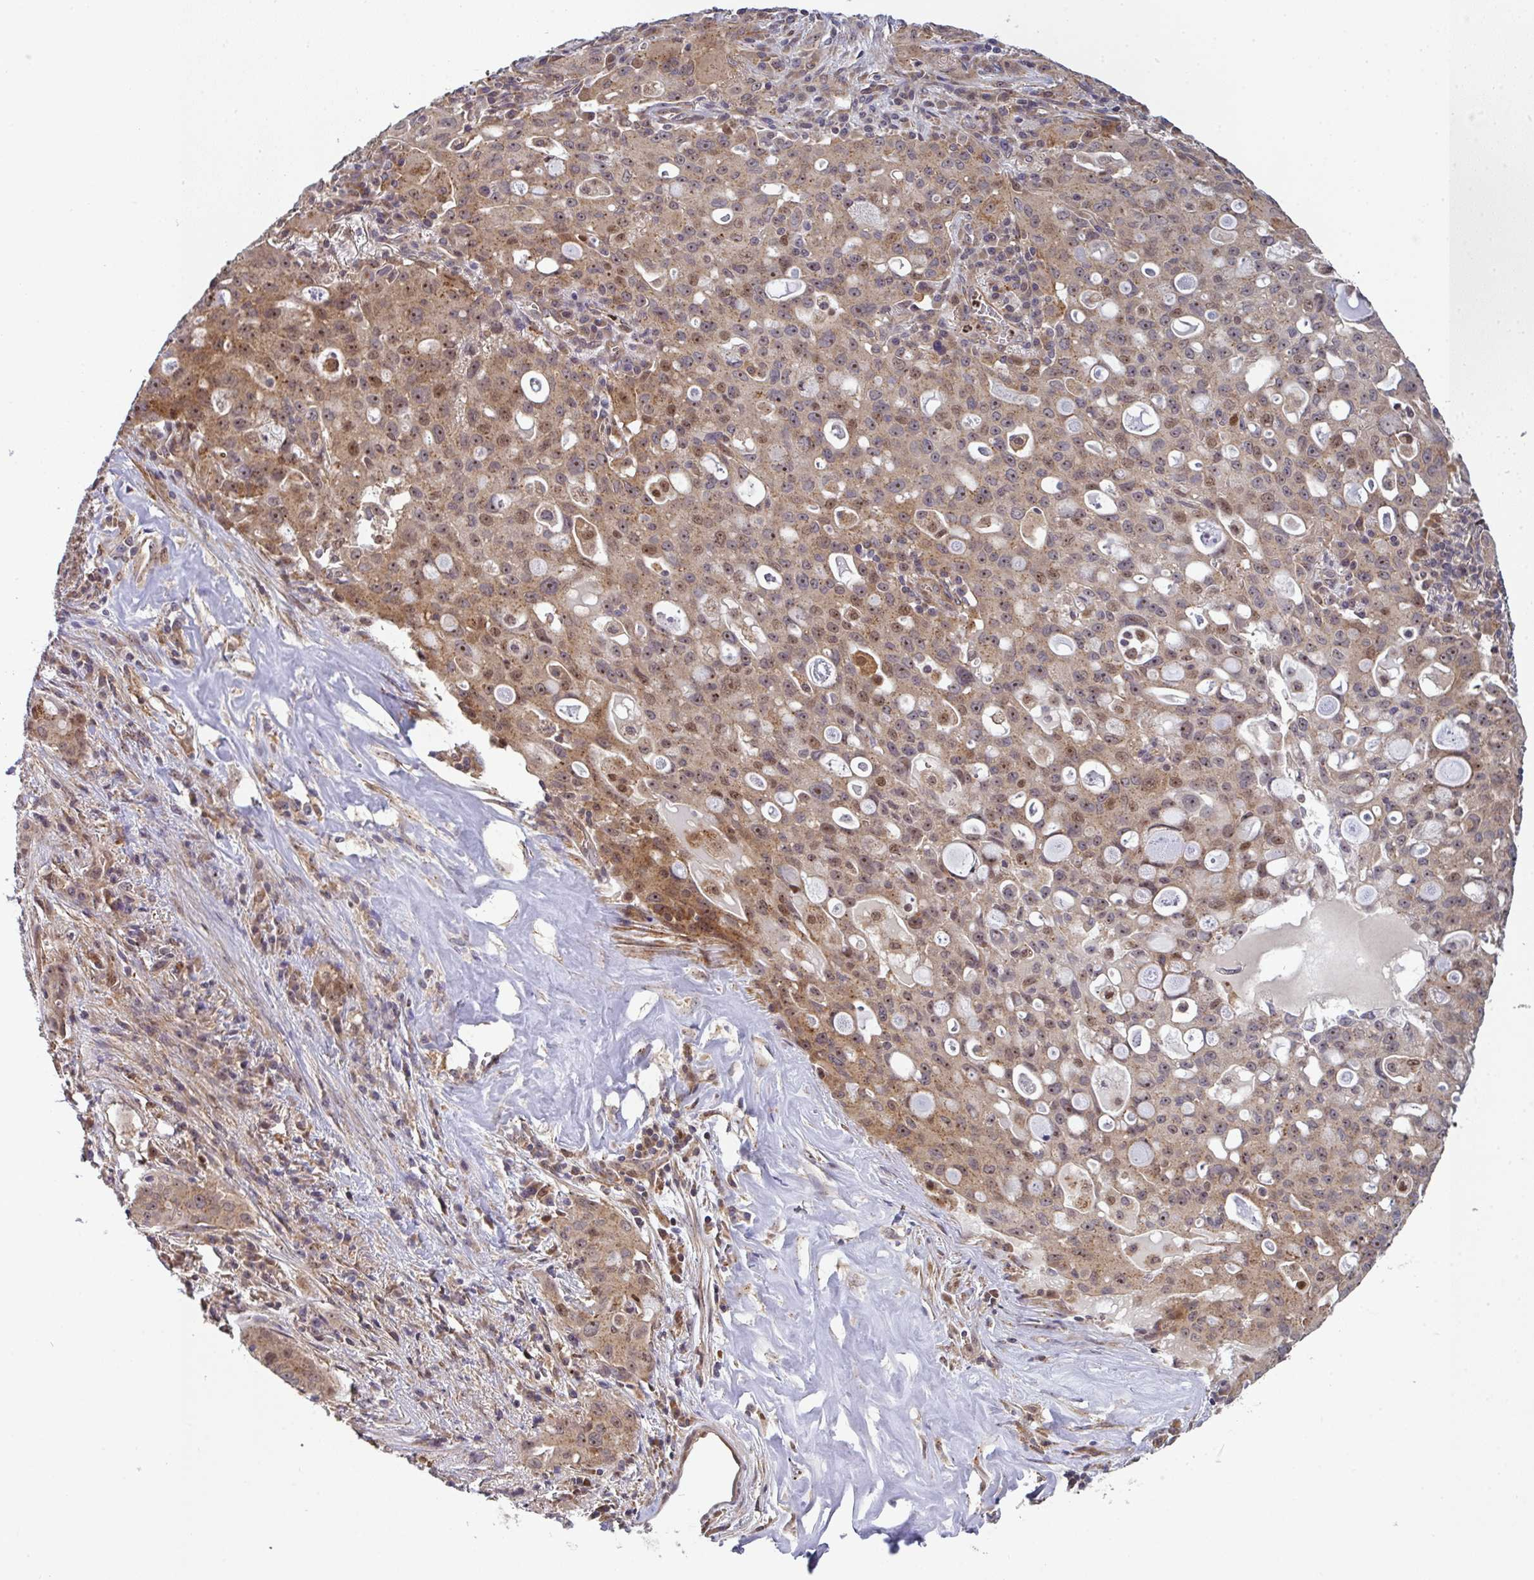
{"staining": {"intensity": "moderate", "quantity": ">75%", "location": "cytoplasmic/membranous,nuclear"}, "tissue": "lung cancer", "cell_type": "Tumor cells", "image_type": "cancer", "snomed": [{"axis": "morphology", "description": "Adenocarcinoma, NOS"}, {"axis": "topography", "description": "Lung"}], "caption": "The image displays staining of lung cancer (adenocarcinoma), revealing moderate cytoplasmic/membranous and nuclear protein positivity (brown color) within tumor cells. The protein of interest is stained brown, and the nuclei are stained in blue (DAB IHC with brightfield microscopy, high magnification).", "gene": "SIMC1", "patient": {"sex": "female", "age": 44}}